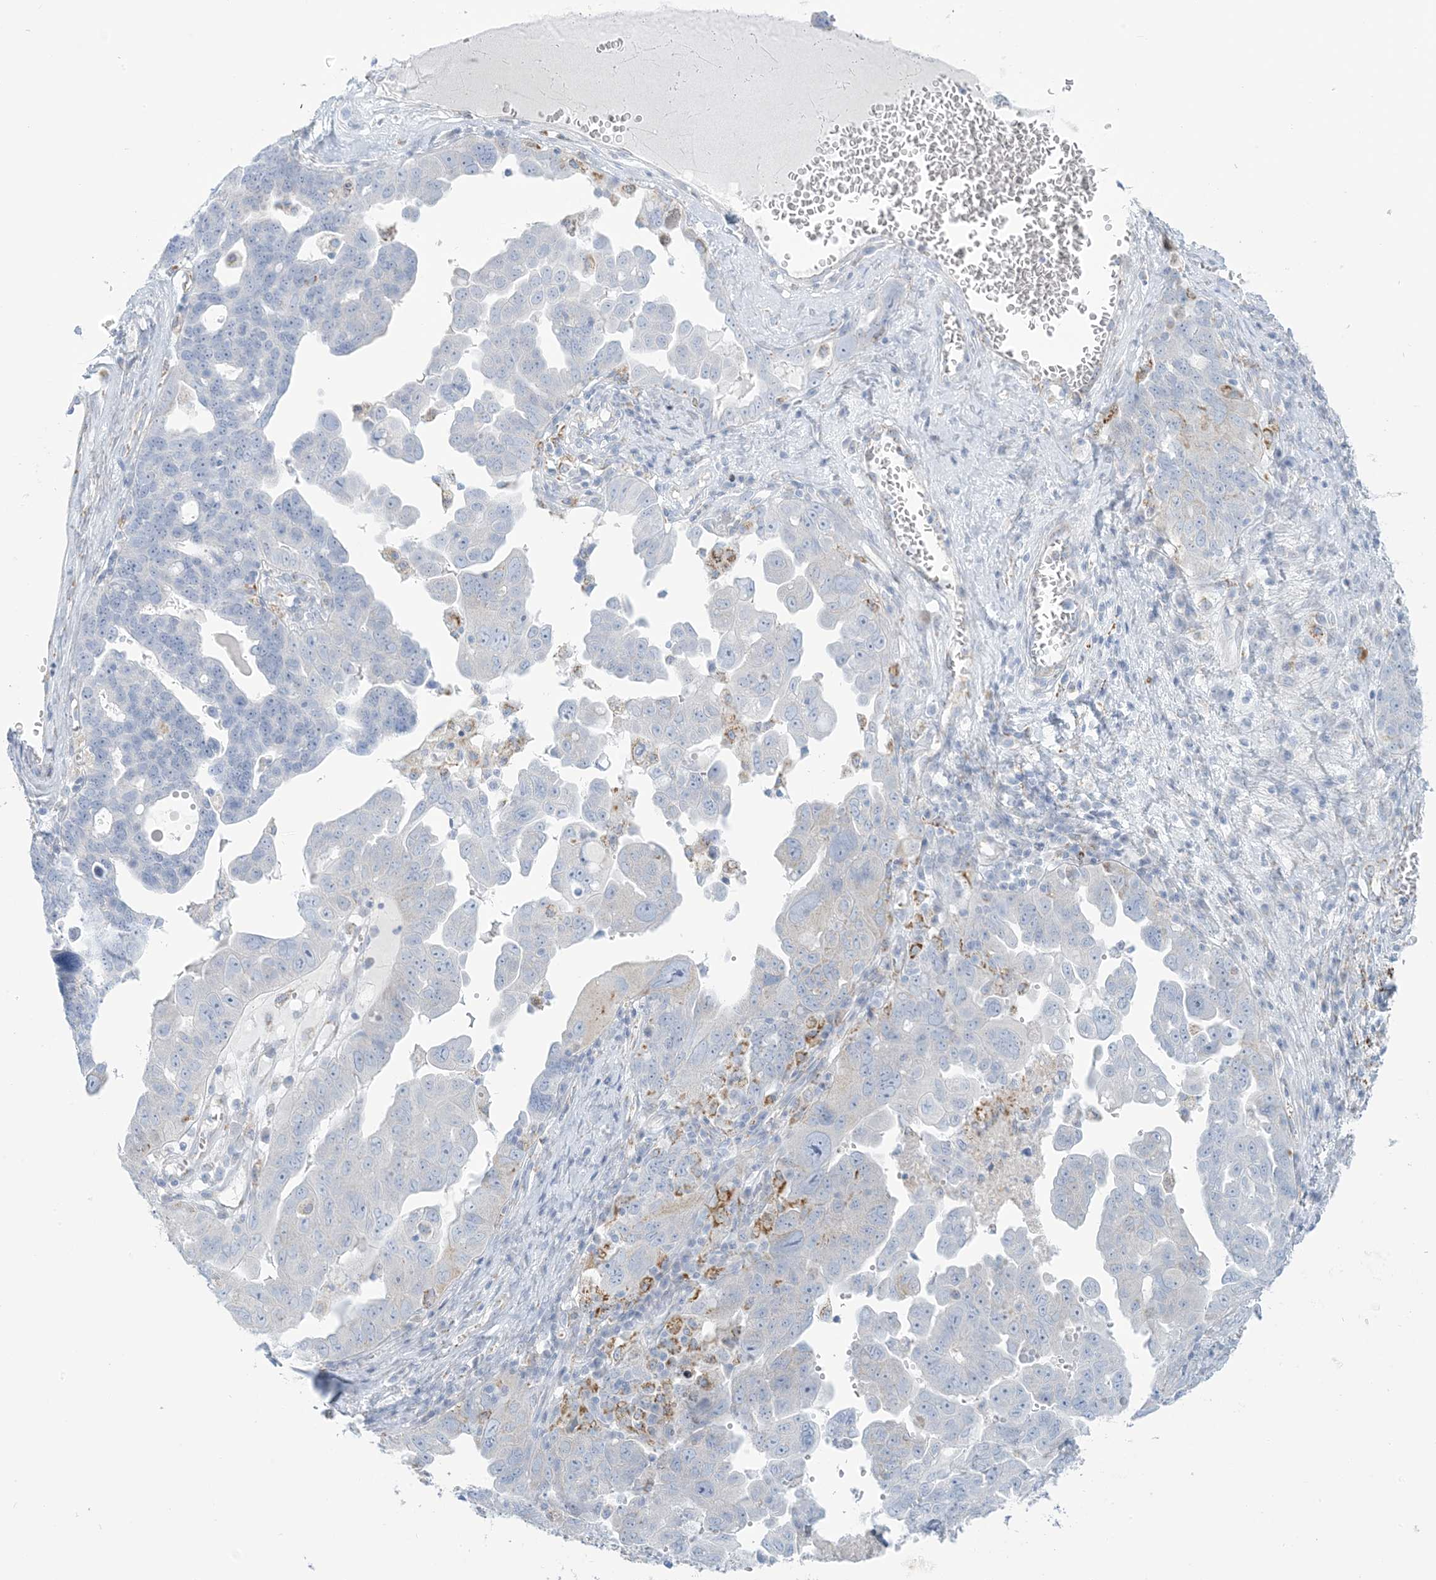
{"staining": {"intensity": "negative", "quantity": "none", "location": "none"}, "tissue": "ovarian cancer", "cell_type": "Tumor cells", "image_type": "cancer", "snomed": [{"axis": "morphology", "description": "Carcinoma, endometroid"}, {"axis": "topography", "description": "Ovary"}], "caption": "Tumor cells are negative for protein expression in human endometroid carcinoma (ovarian).", "gene": "ZDHHC4", "patient": {"sex": "female", "age": 62}}